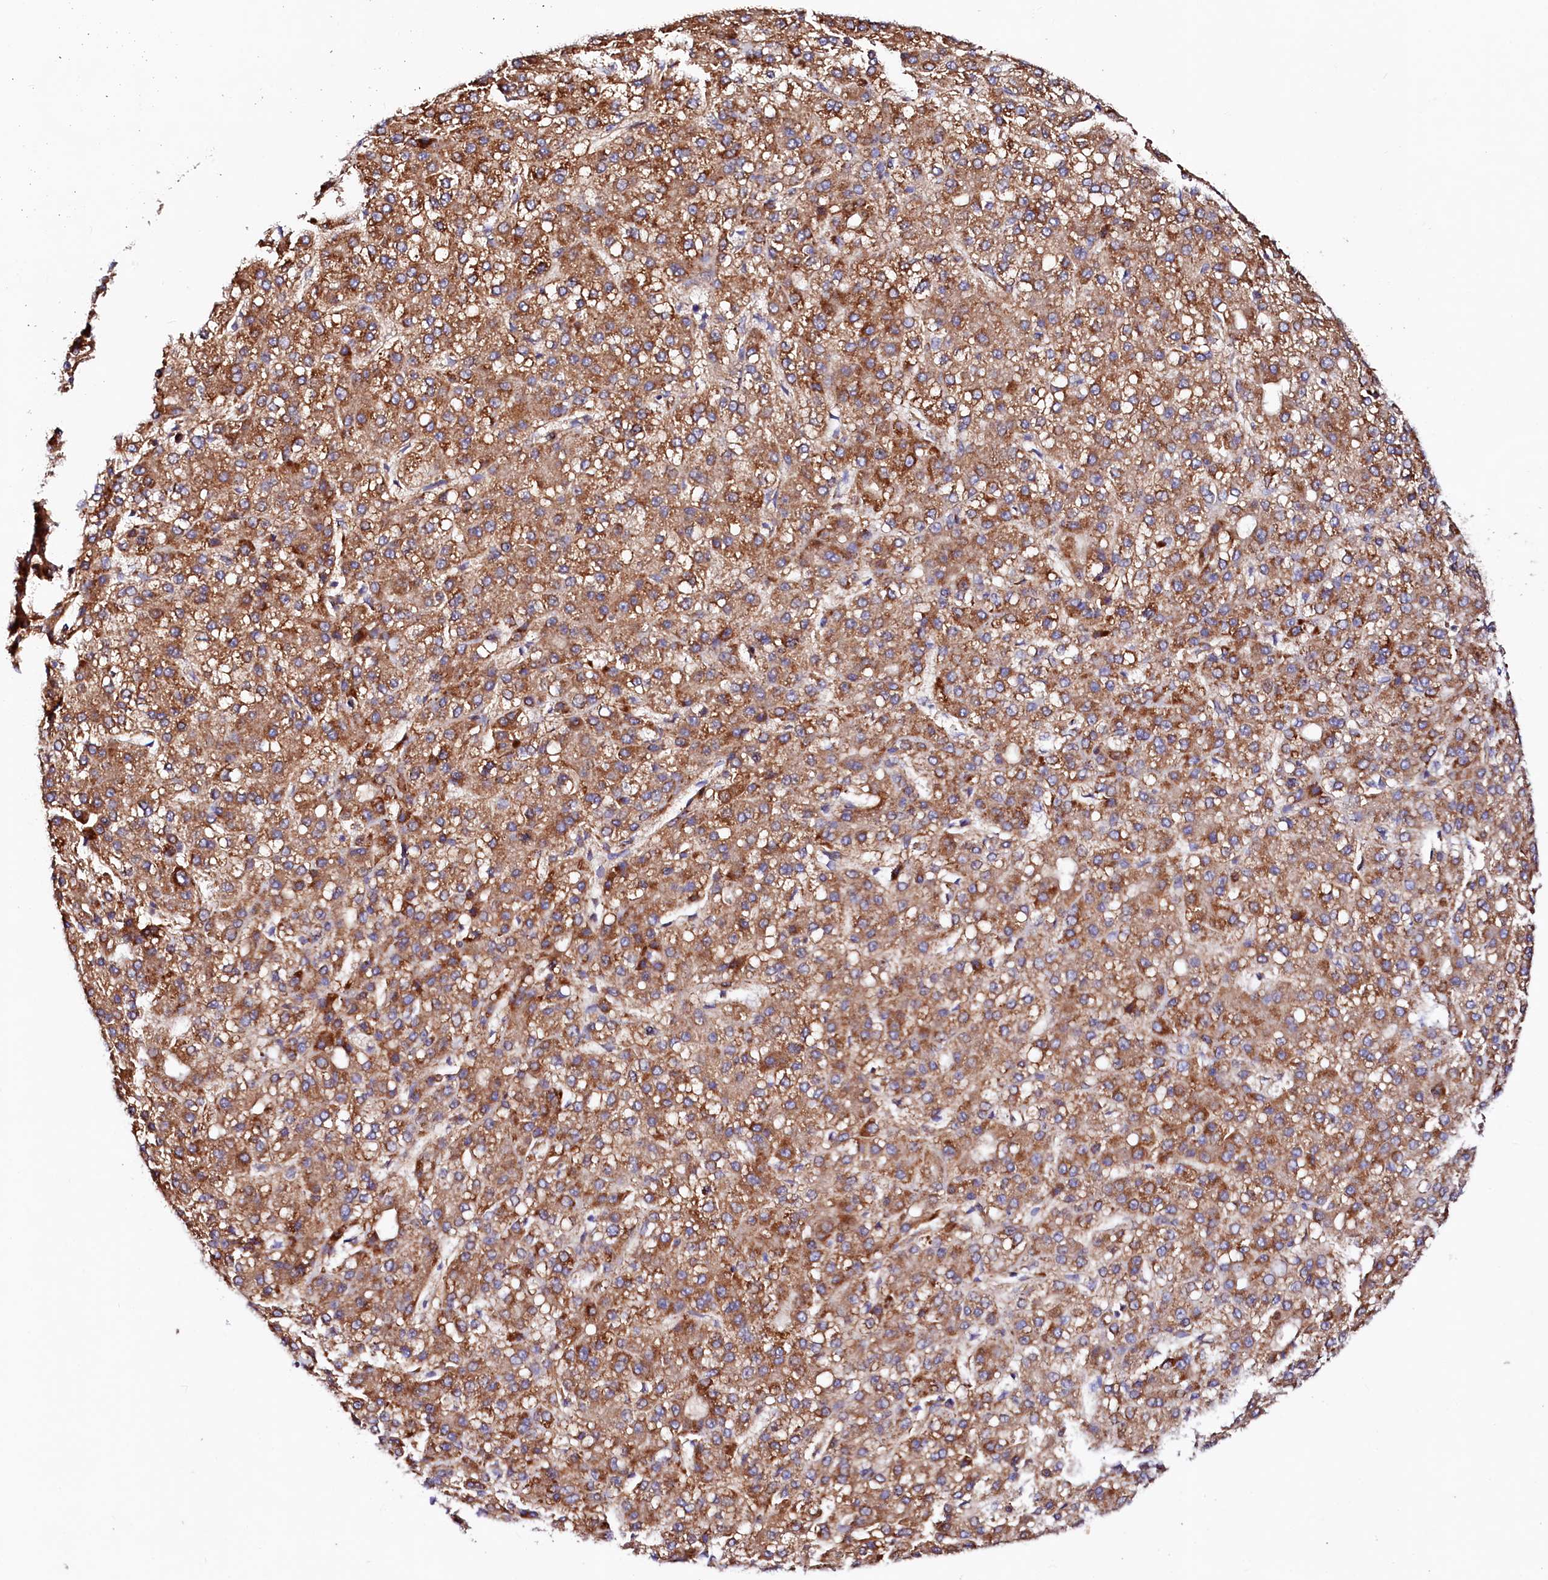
{"staining": {"intensity": "moderate", "quantity": ">75%", "location": "cytoplasmic/membranous"}, "tissue": "liver cancer", "cell_type": "Tumor cells", "image_type": "cancer", "snomed": [{"axis": "morphology", "description": "Carcinoma, Hepatocellular, NOS"}, {"axis": "topography", "description": "Liver"}], "caption": "Immunohistochemistry (IHC) photomicrograph of human liver cancer stained for a protein (brown), which shows medium levels of moderate cytoplasmic/membranous positivity in approximately >75% of tumor cells.", "gene": "UBE3C", "patient": {"sex": "male", "age": 67}}